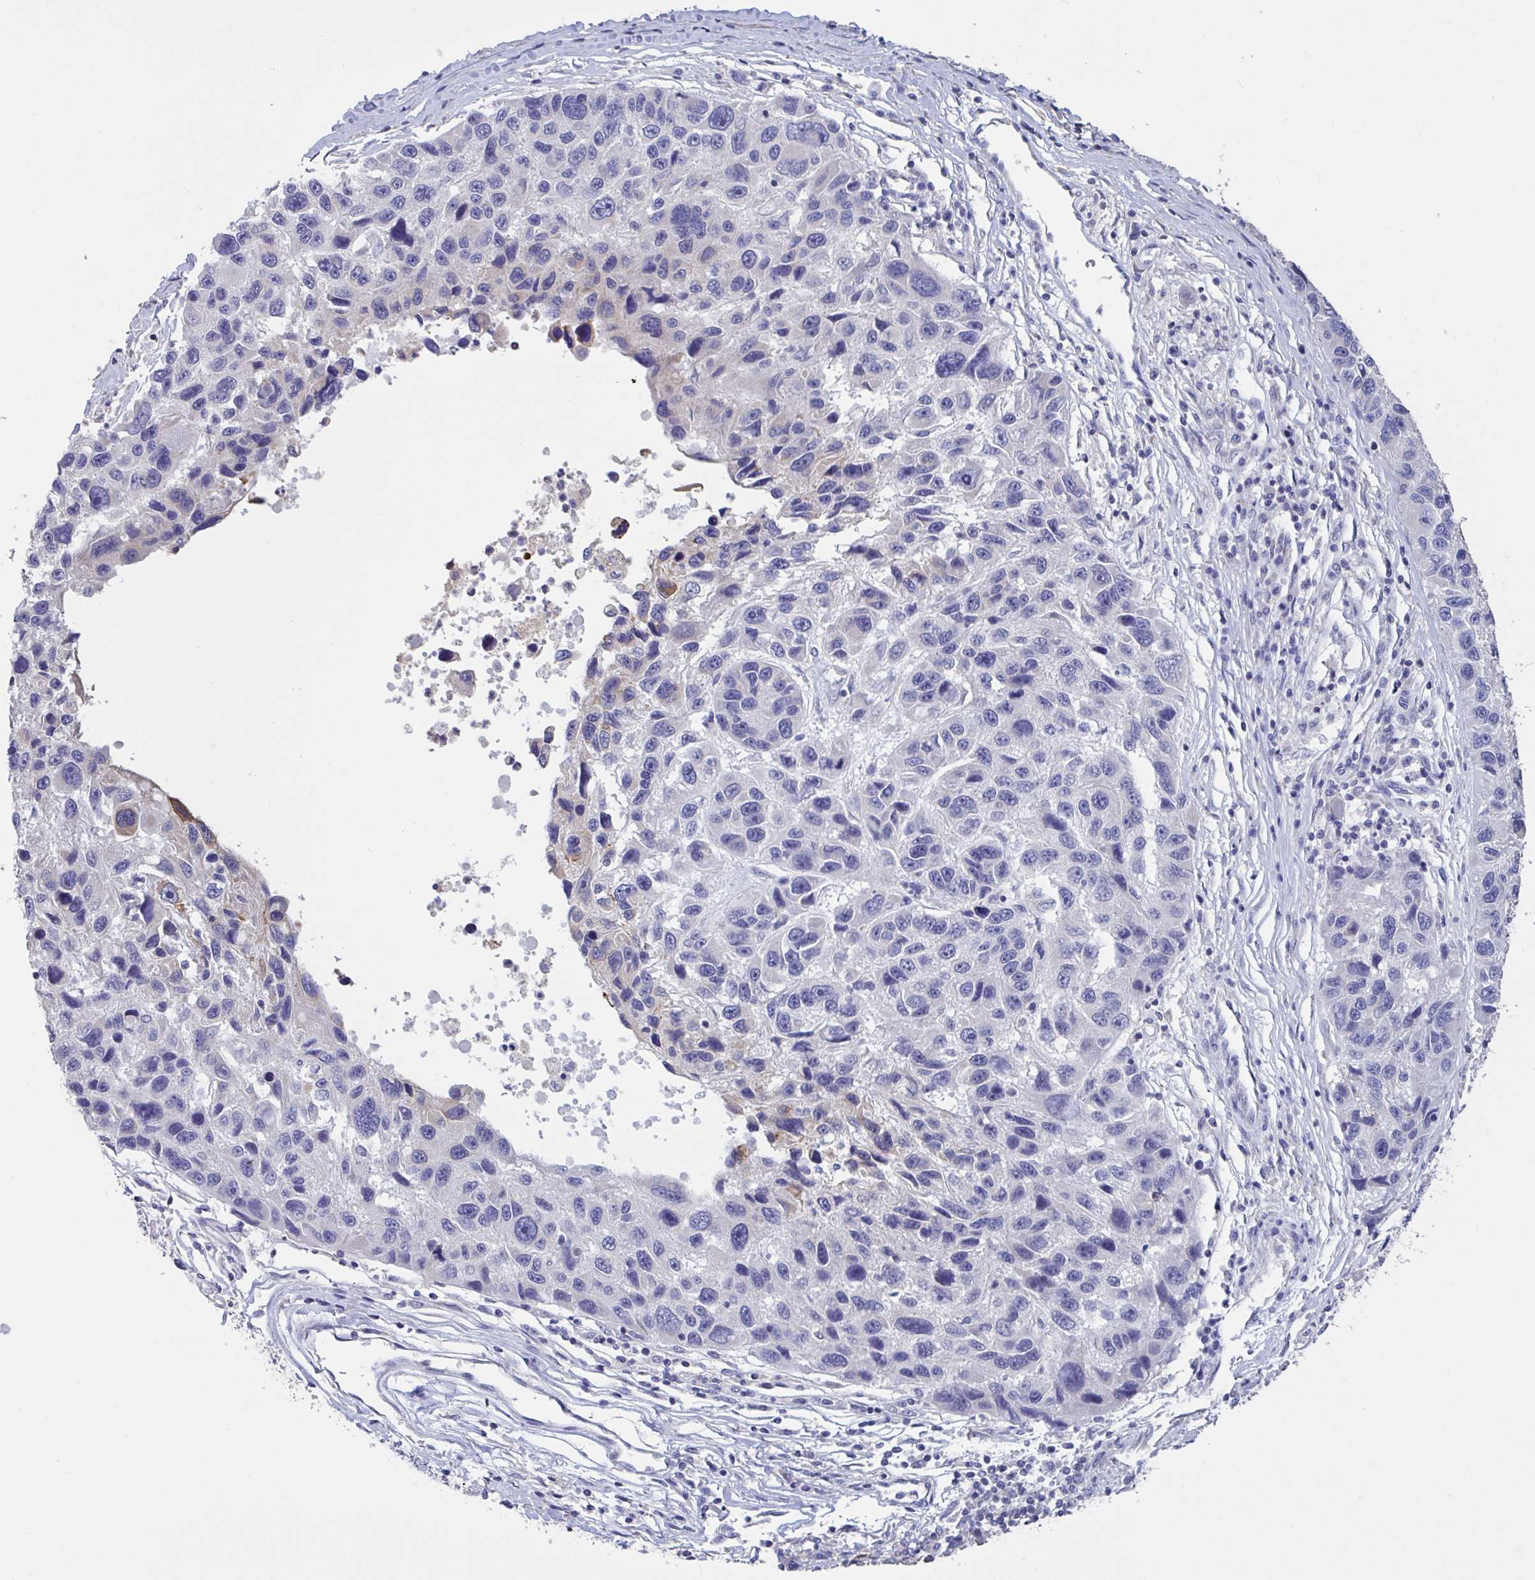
{"staining": {"intensity": "negative", "quantity": "none", "location": "none"}, "tissue": "melanoma", "cell_type": "Tumor cells", "image_type": "cancer", "snomed": [{"axis": "morphology", "description": "Malignant melanoma, NOS"}, {"axis": "topography", "description": "Skin"}], "caption": "Human malignant melanoma stained for a protein using immunohistochemistry (IHC) demonstrates no staining in tumor cells.", "gene": "DDX39A", "patient": {"sex": "male", "age": 53}}